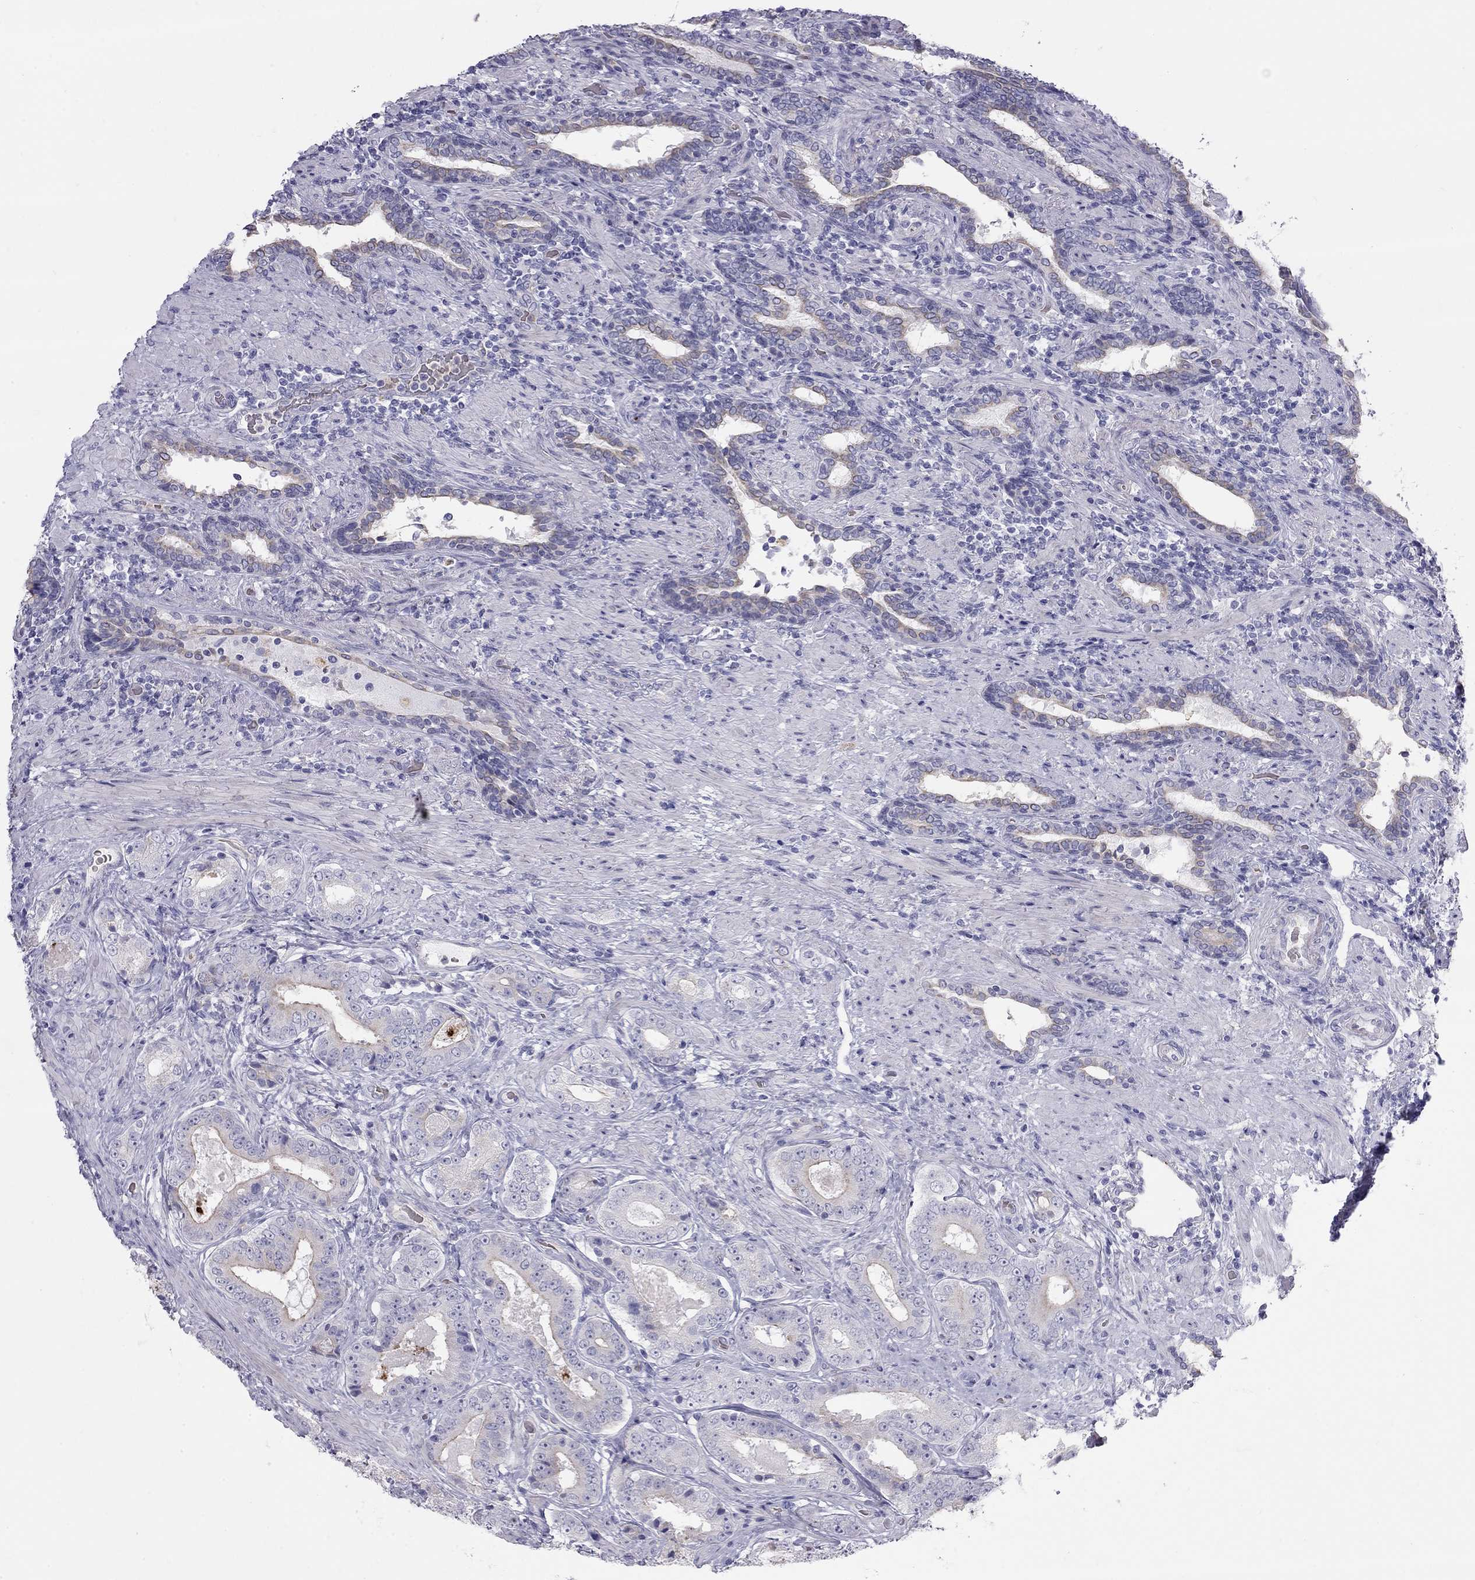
{"staining": {"intensity": "moderate", "quantity": "<25%", "location": "cytoplasmic/membranous"}, "tissue": "prostate cancer", "cell_type": "Tumor cells", "image_type": "cancer", "snomed": [{"axis": "morphology", "description": "Adenocarcinoma, Low grade"}, {"axis": "topography", "description": "Prostate and seminal vesicle, NOS"}], "caption": "Prostate cancer stained with a brown dye reveals moderate cytoplasmic/membranous positive expression in about <25% of tumor cells.", "gene": "TDRD6", "patient": {"sex": "male", "age": 61}}